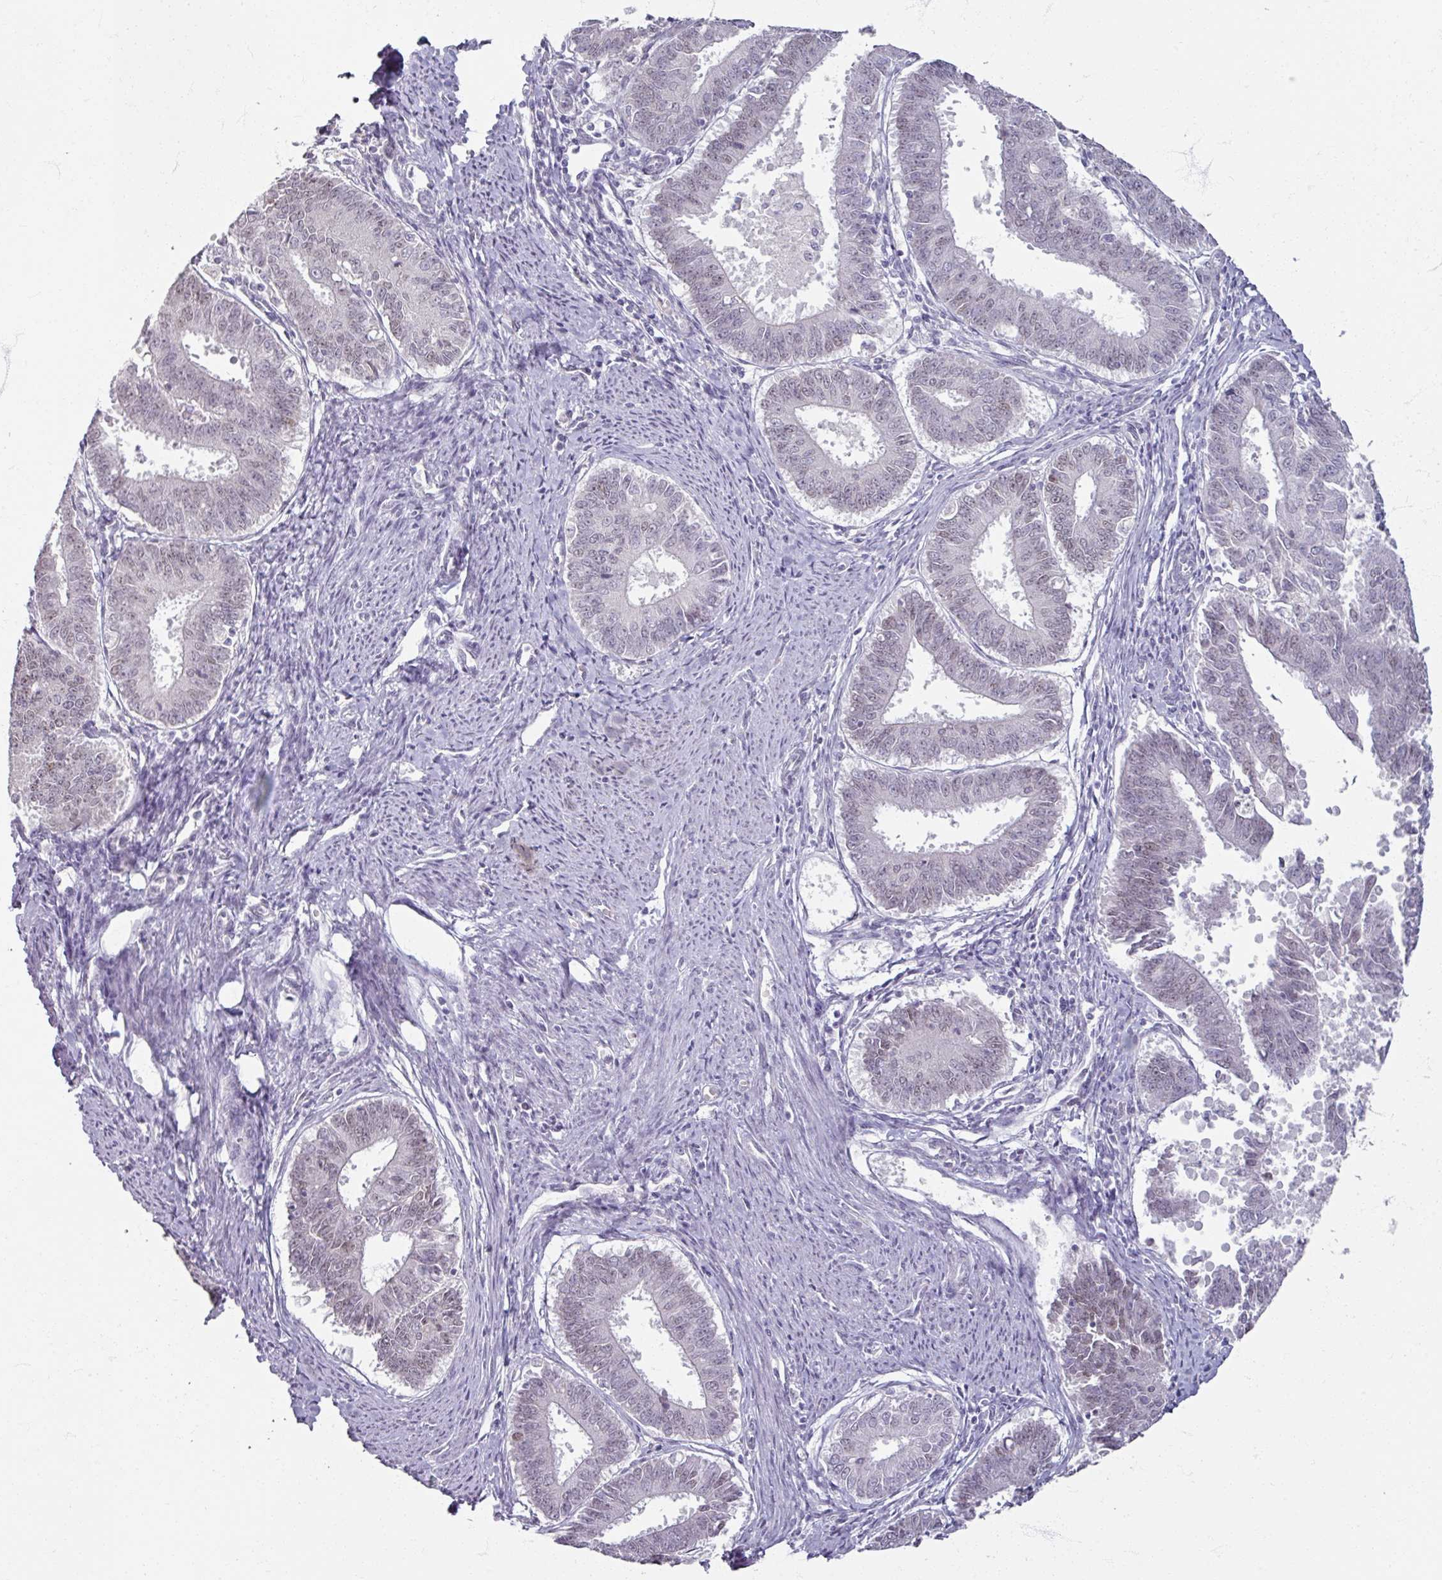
{"staining": {"intensity": "weak", "quantity": "<25%", "location": "nuclear"}, "tissue": "endometrial cancer", "cell_type": "Tumor cells", "image_type": "cancer", "snomed": [{"axis": "morphology", "description": "Adenocarcinoma, NOS"}, {"axis": "topography", "description": "Endometrium"}], "caption": "This is a photomicrograph of immunohistochemistry (IHC) staining of endometrial cancer, which shows no expression in tumor cells. The staining was performed using DAB to visualize the protein expression in brown, while the nuclei were stained in blue with hematoxylin (Magnification: 20x).", "gene": "SOX11", "patient": {"sex": "female", "age": 73}}